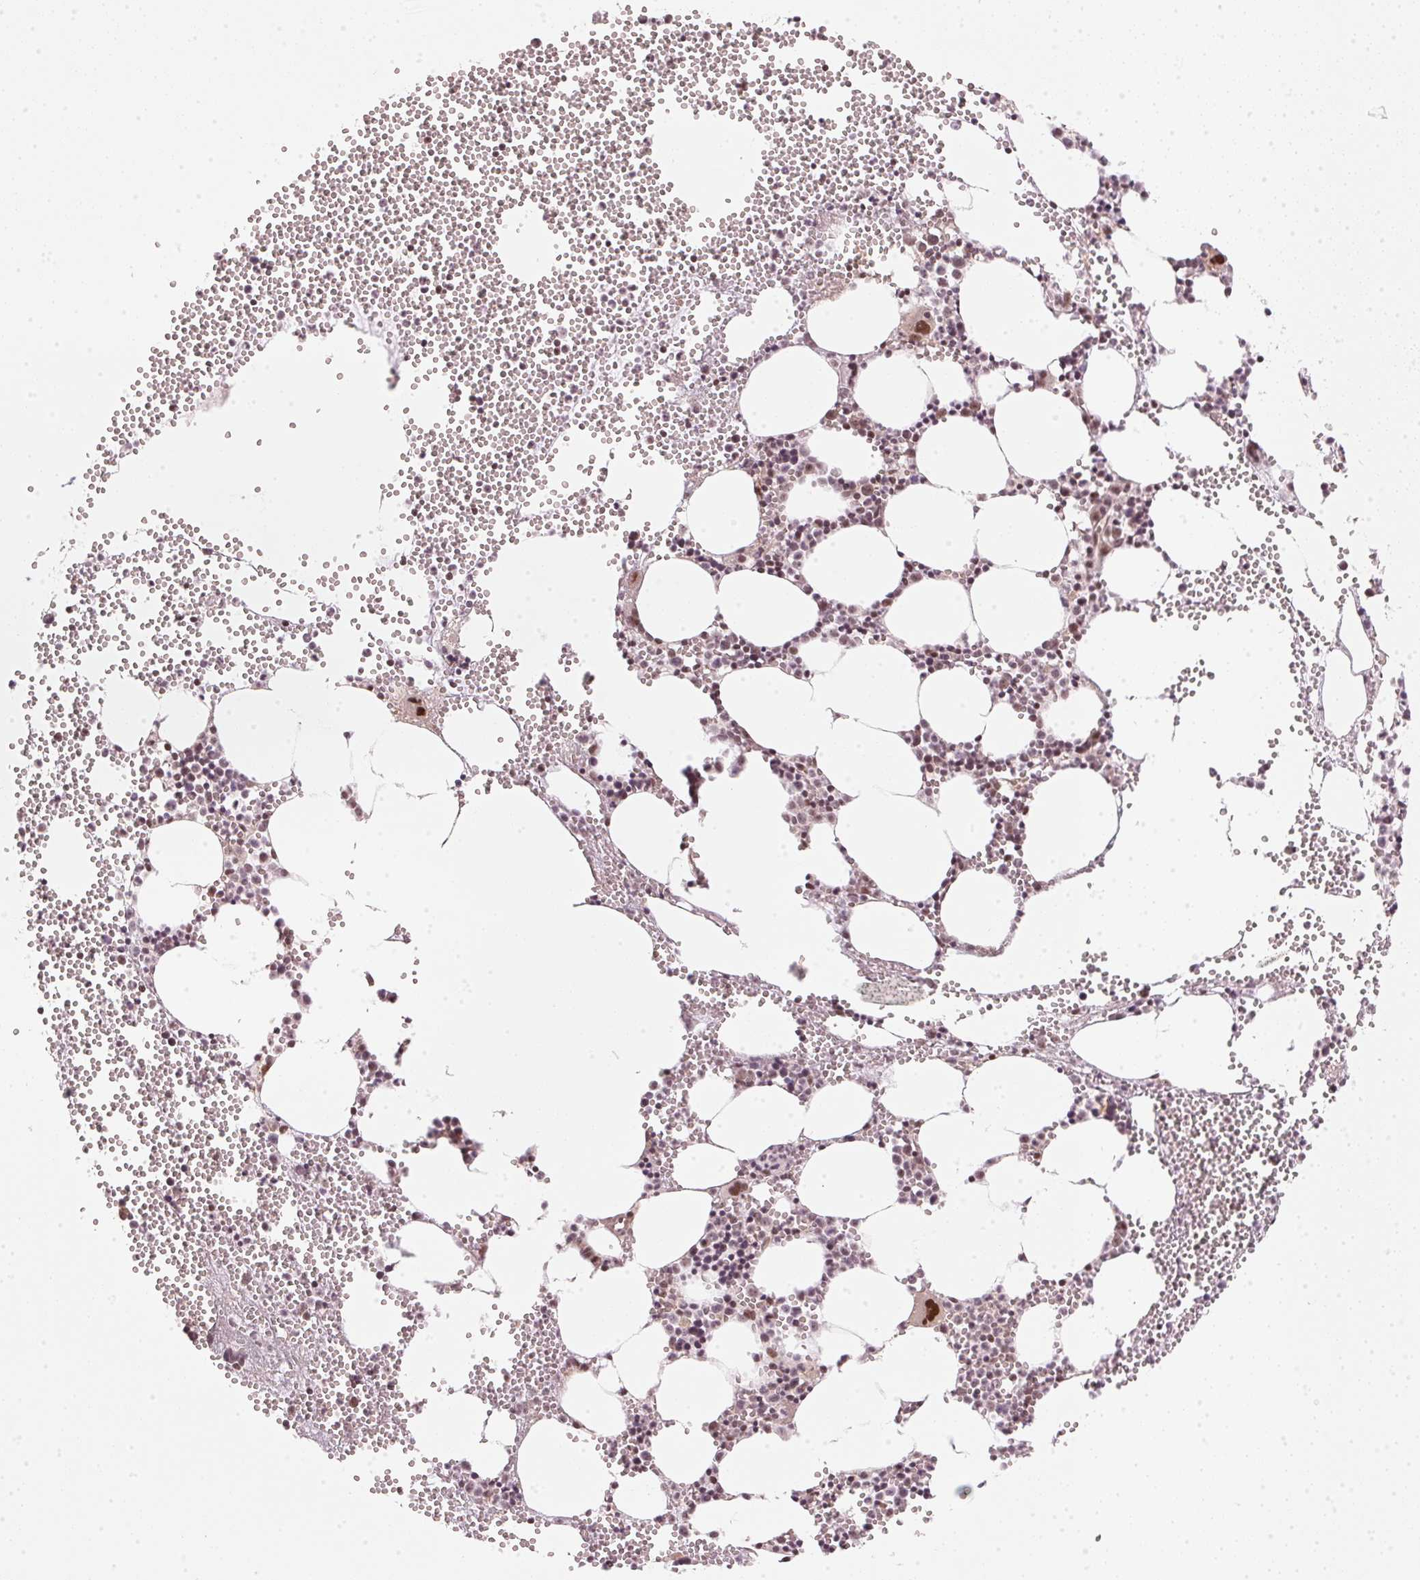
{"staining": {"intensity": "moderate", "quantity": "25%-75%", "location": "nuclear"}, "tissue": "bone marrow", "cell_type": "Hematopoietic cells", "image_type": "normal", "snomed": [{"axis": "morphology", "description": "Normal tissue, NOS"}, {"axis": "topography", "description": "Bone marrow"}], "caption": "The immunohistochemical stain labels moderate nuclear expression in hematopoietic cells of normal bone marrow. Using DAB (brown) and hematoxylin (blue) stains, captured at high magnification using brightfield microscopy.", "gene": "KAT6A", "patient": {"sex": "male", "age": 89}}